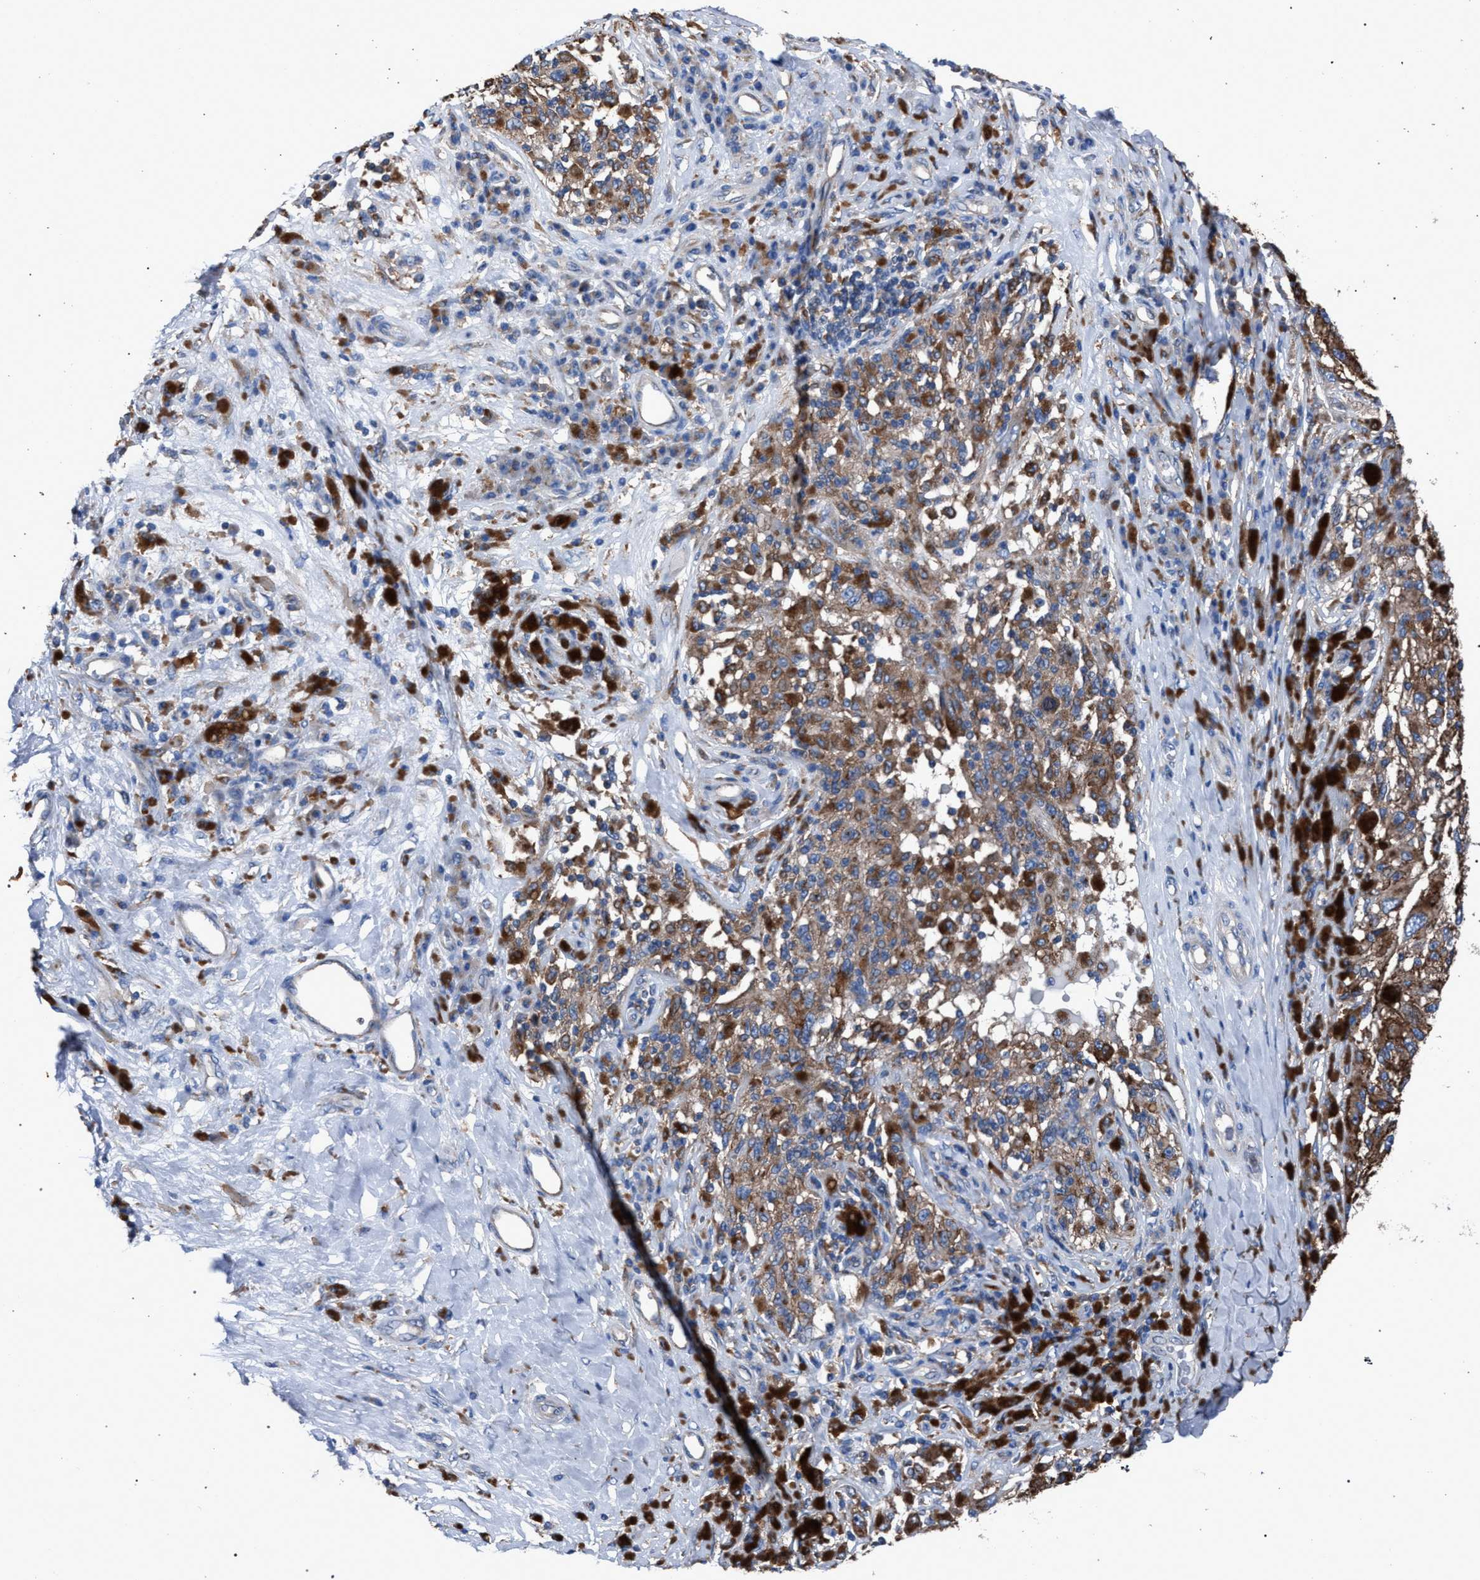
{"staining": {"intensity": "moderate", "quantity": ">75%", "location": "cytoplasmic/membranous"}, "tissue": "melanoma", "cell_type": "Tumor cells", "image_type": "cancer", "snomed": [{"axis": "morphology", "description": "Malignant melanoma, NOS"}, {"axis": "topography", "description": "Skin"}], "caption": "The image shows staining of melanoma, revealing moderate cytoplasmic/membranous protein positivity (brown color) within tumor cells. (Brightfield microscopy of DAB IHC at high magnification).", "gene": "ATP6V0A1", "patient": {"sex": "female", "age": 73}}